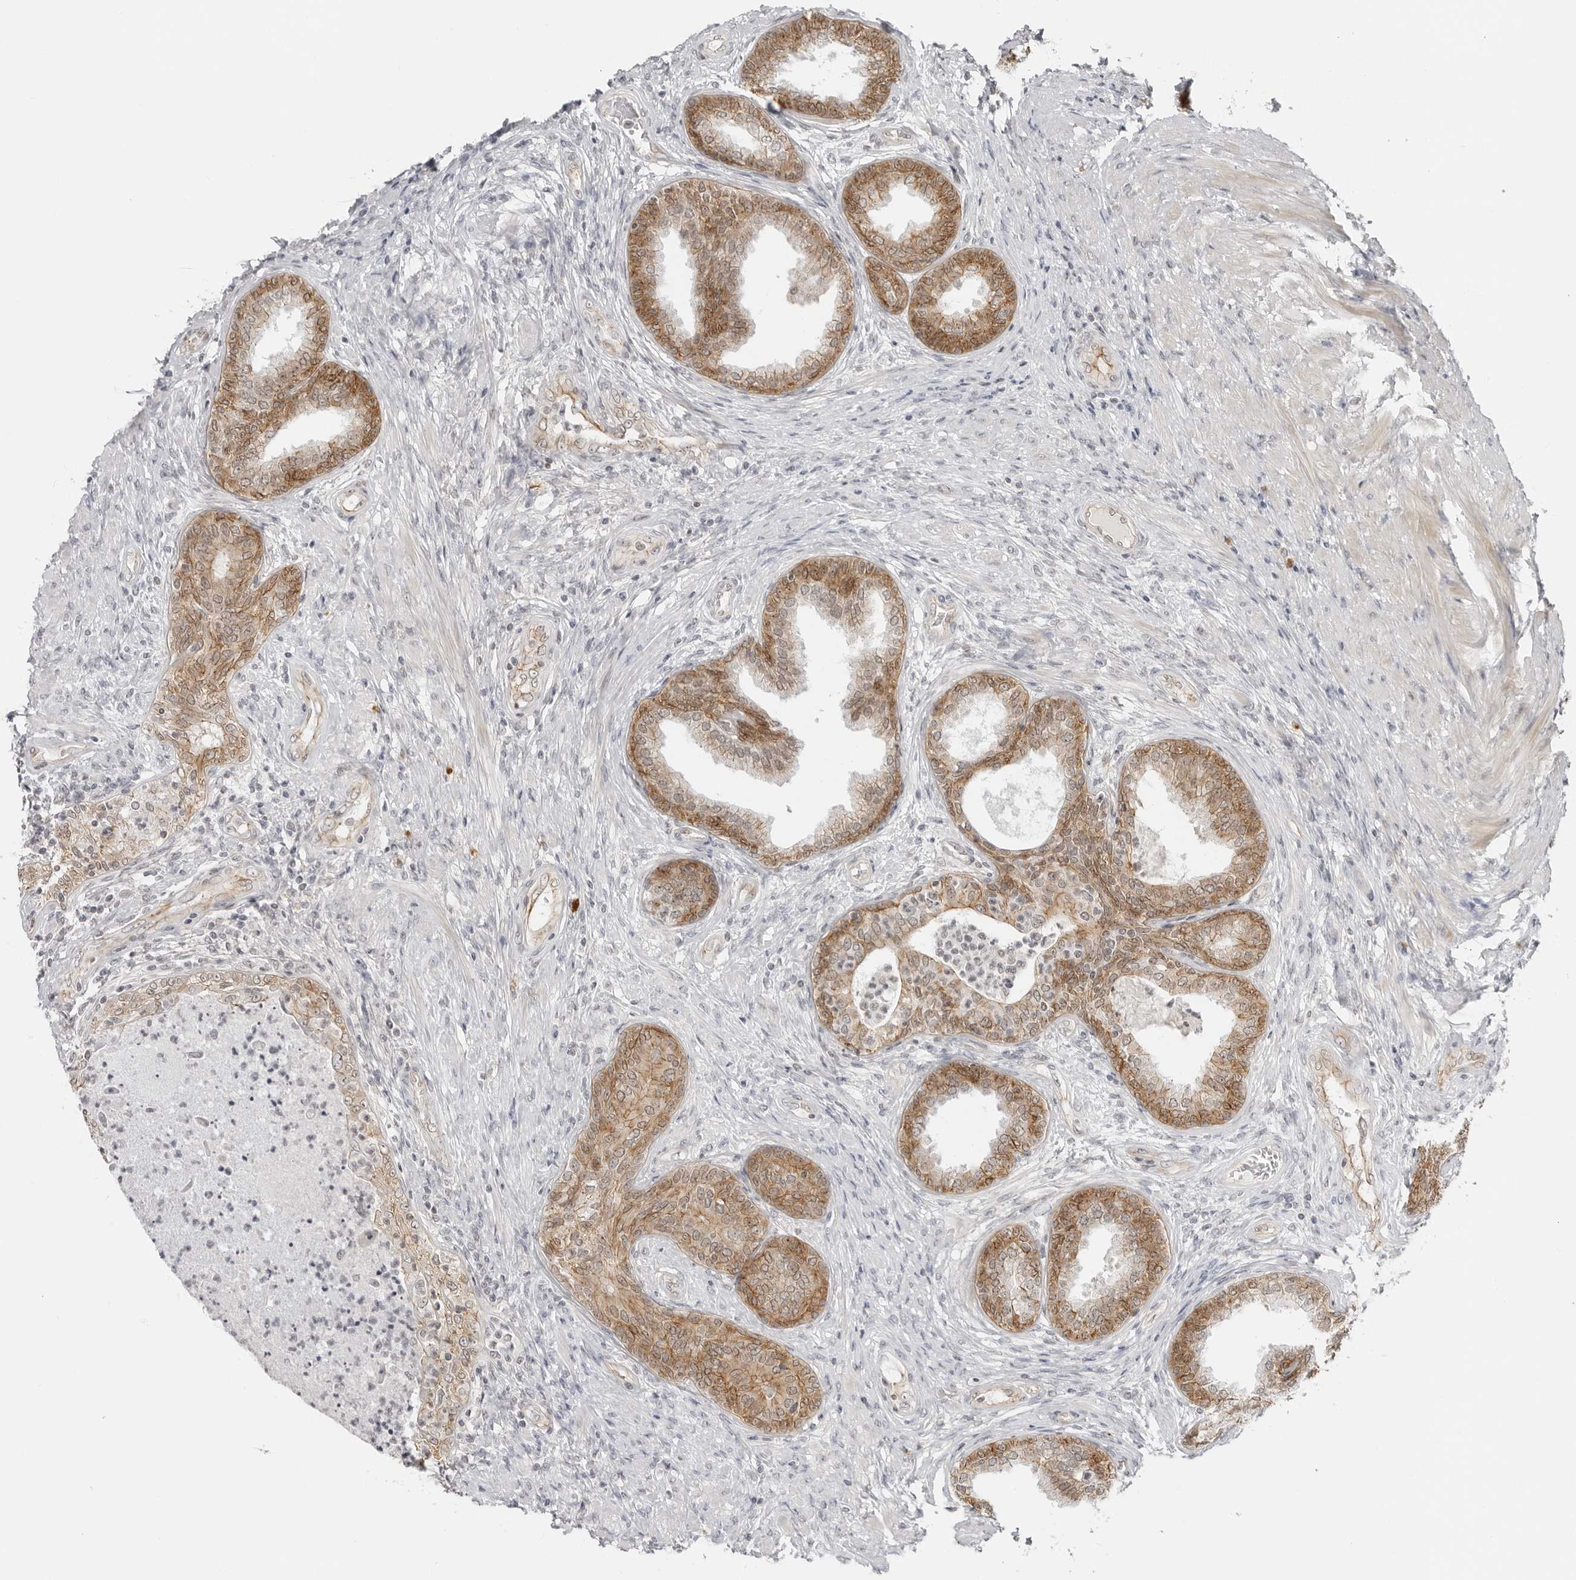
{"staining": {"intensity": "strong", "quantity": ">75%", "location": "cytoplasmic/membranous"}, "tissue": "prostate", "cell_type": "Glandular cells", "image_type": "normal", "snomed": [{"axis": "morphology", "description": "Normal tissue, NOS"}, {"axis": "topography", "description": "Prostate"}], "caption": "Benign prostate displays strong cytoplasmic/membranous positivity in about >75% of glandular cells.", "gene": "TRAPPC3", "patient": {"sex": "male", "age": 76}}